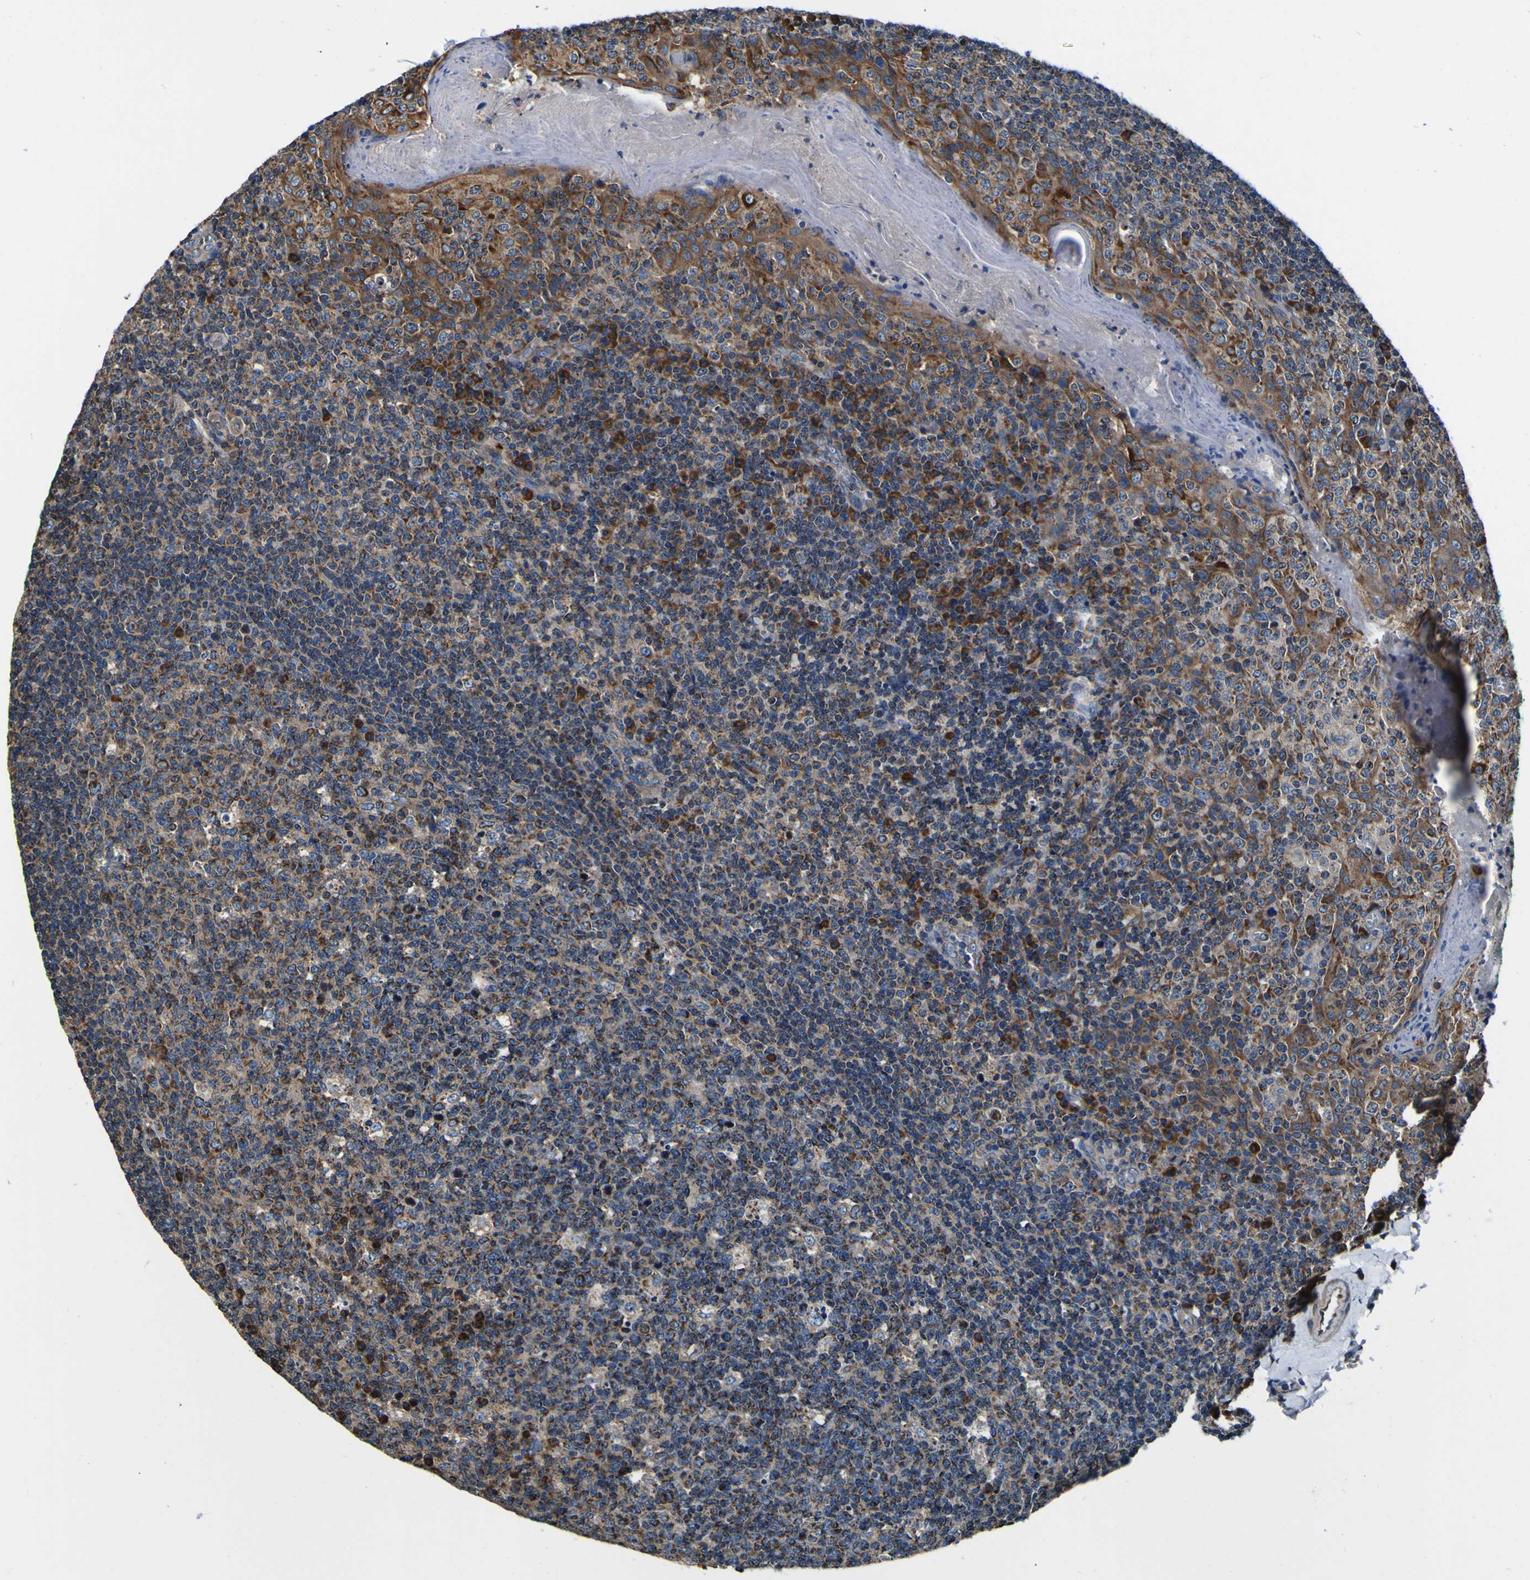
{"staining": {"intensity": "moderate", "quantity": "25%-75%", "location": "cytoplasmic/membranous"}, "tissue": "tonsil", "cell_type": "Germinal center cells", "image_type": "normal", "snomed": [{"axis": "morphology", "description": "Normal tissue, NOS"}, {"axis": "topography", "description": "Tonsil"}], "caption": "Immunohistochemistry micrograph of benign tonsil: tonsil stained using immunohistochemistry shows medium levels of moderate protein expression localized specifically in the cytoplasmic/membranous of germinal center cells, appearing as a cytoplasmic/membranous brown color.", "gene": "INPP5A", "patient": {"sex": "male", "age": 17}}